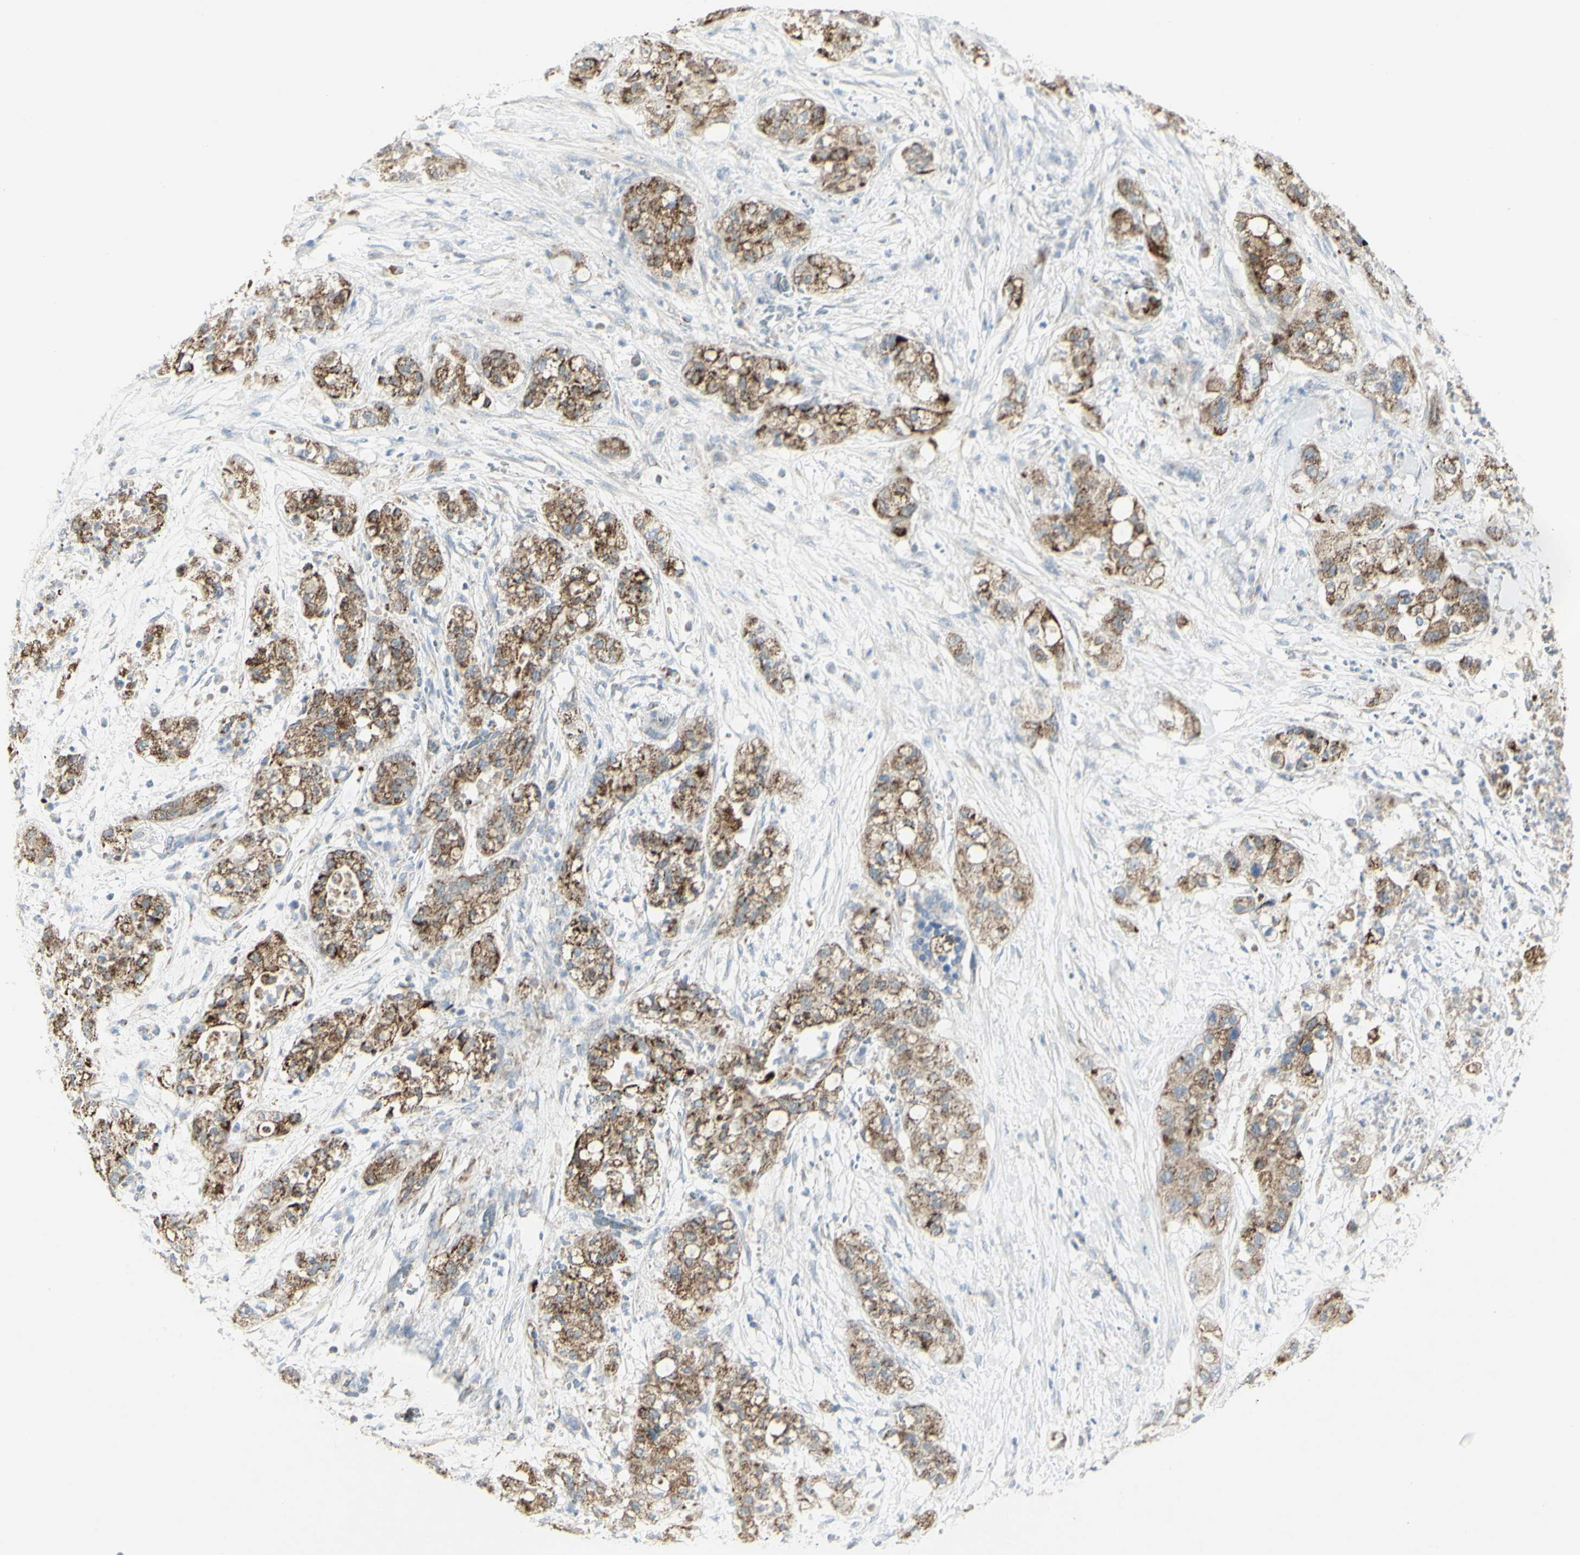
{"staining": {"intensity": "moderate", "quantity": "25%-75%", "location": "cytoplasmic/membranous"}, "tissue": "pancreatic cancer", "cell_type": "Tumor cells", "image_type": "cancer", "snomed": [{"axis": "morphology", "description": "Adenocarcinoma, NOS"}, {"axis": "topography", "description": "Pancreas"}], "caption": "Tumor cells demonstrate medium levels of moderate cytoplasmic/membranous expression in about 25%-75% of cells in human pancreatic cancer (adenocarcinoma).", "gene": "CNTNAP1", "patient": {"sex": "female", "age": 78}}